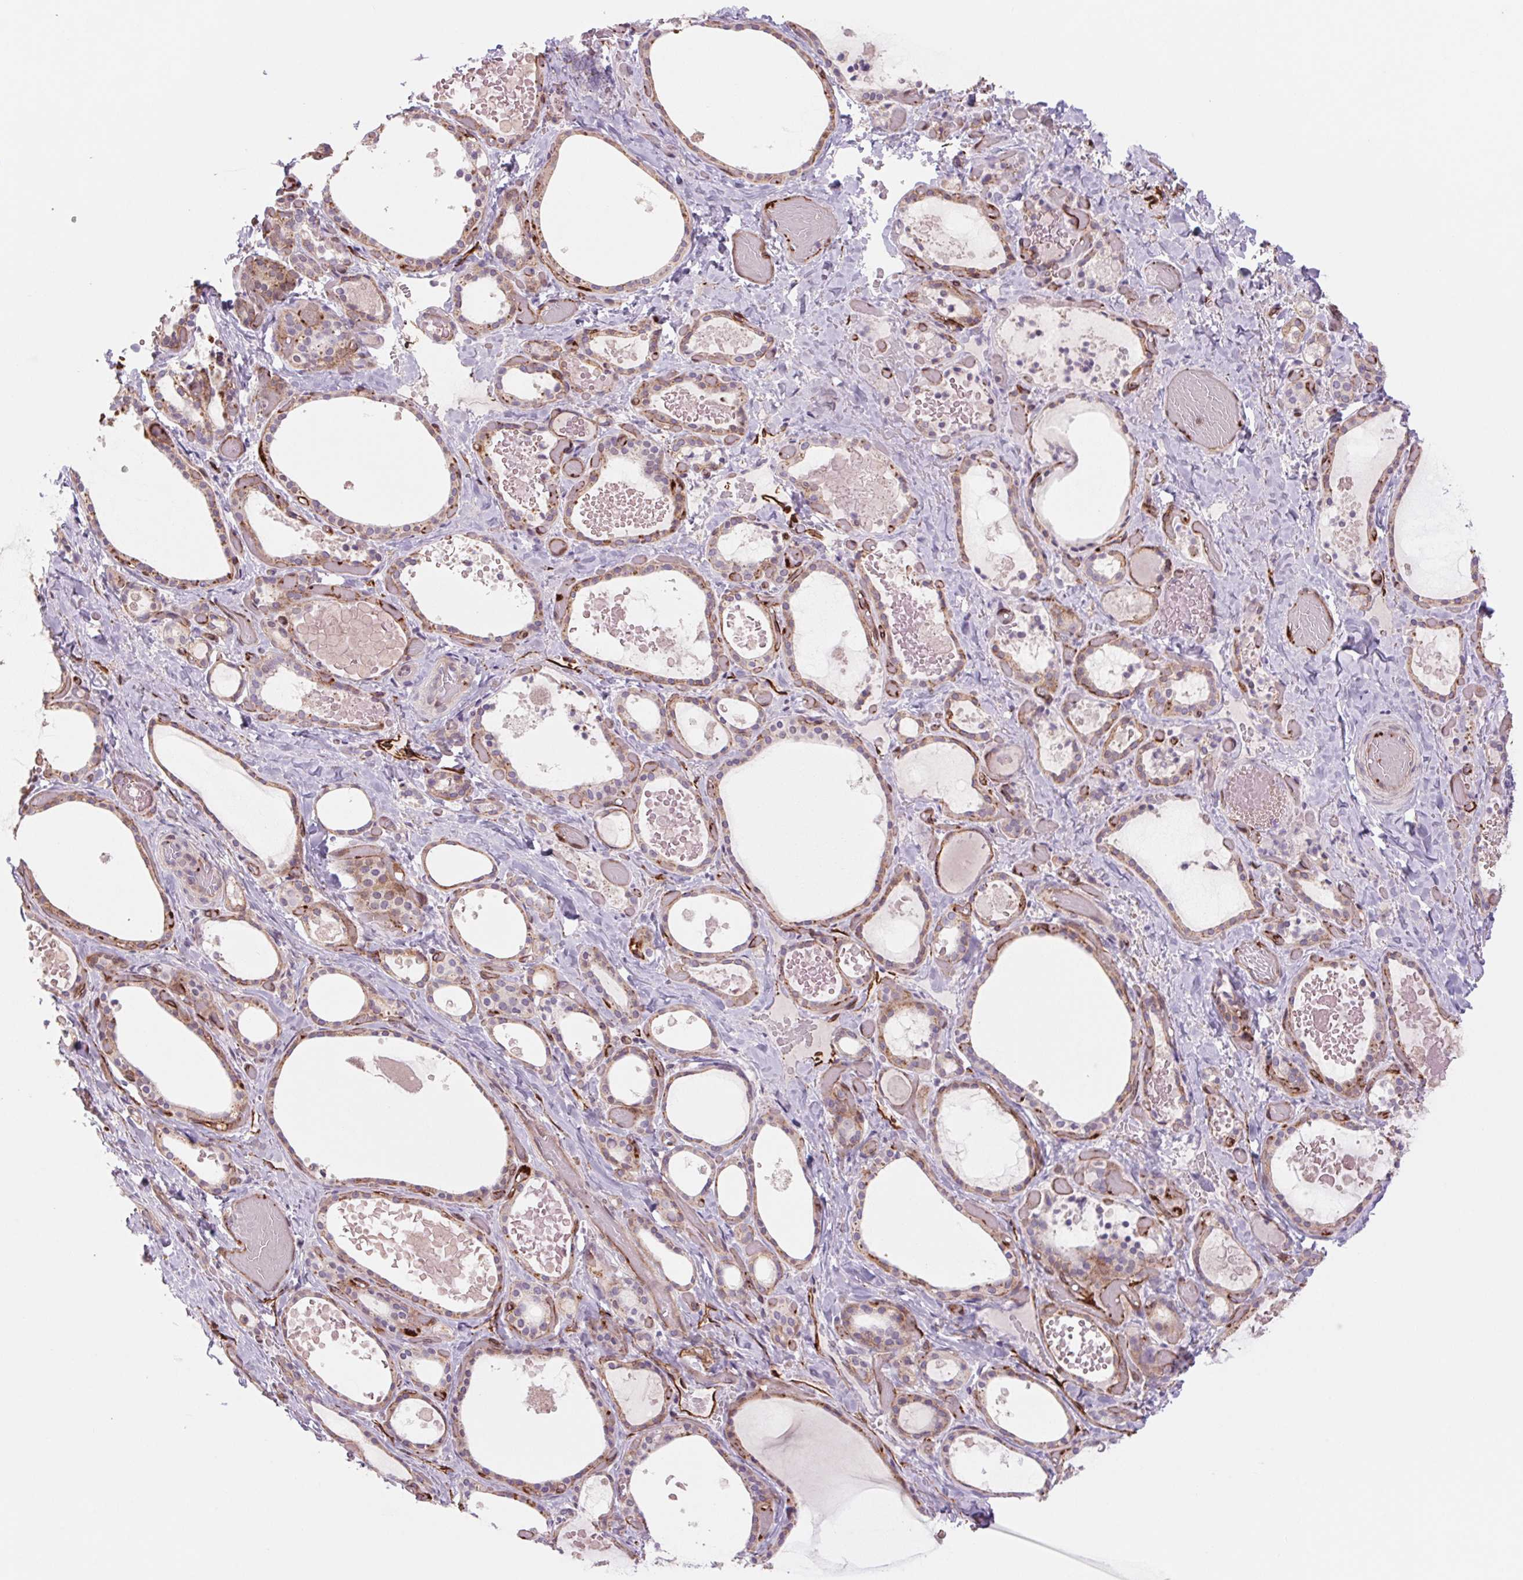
{"staining": {"intensity": "weak", "quantity": "25%-75%", "location": "cytoplasmic/membranous"}, "tissue": "thyroid gland", "cell_type": "Glandular cells", "image_type": "normal", "snomed": [{"axis": "morphology", "description": "Normal tissue, NOS"}, {"axis": "topography", "description": "Thyroid gland"}], "caption": "Immunohistochemistry image of benign thyroid gland stained for a protein (brown), which exhibits low levels of weak cytoplasmic/membranous expression in about 25%-75% of glandular cells.", "gene": "MS4A13", "patient": {"sex": "female", "age": 56}}